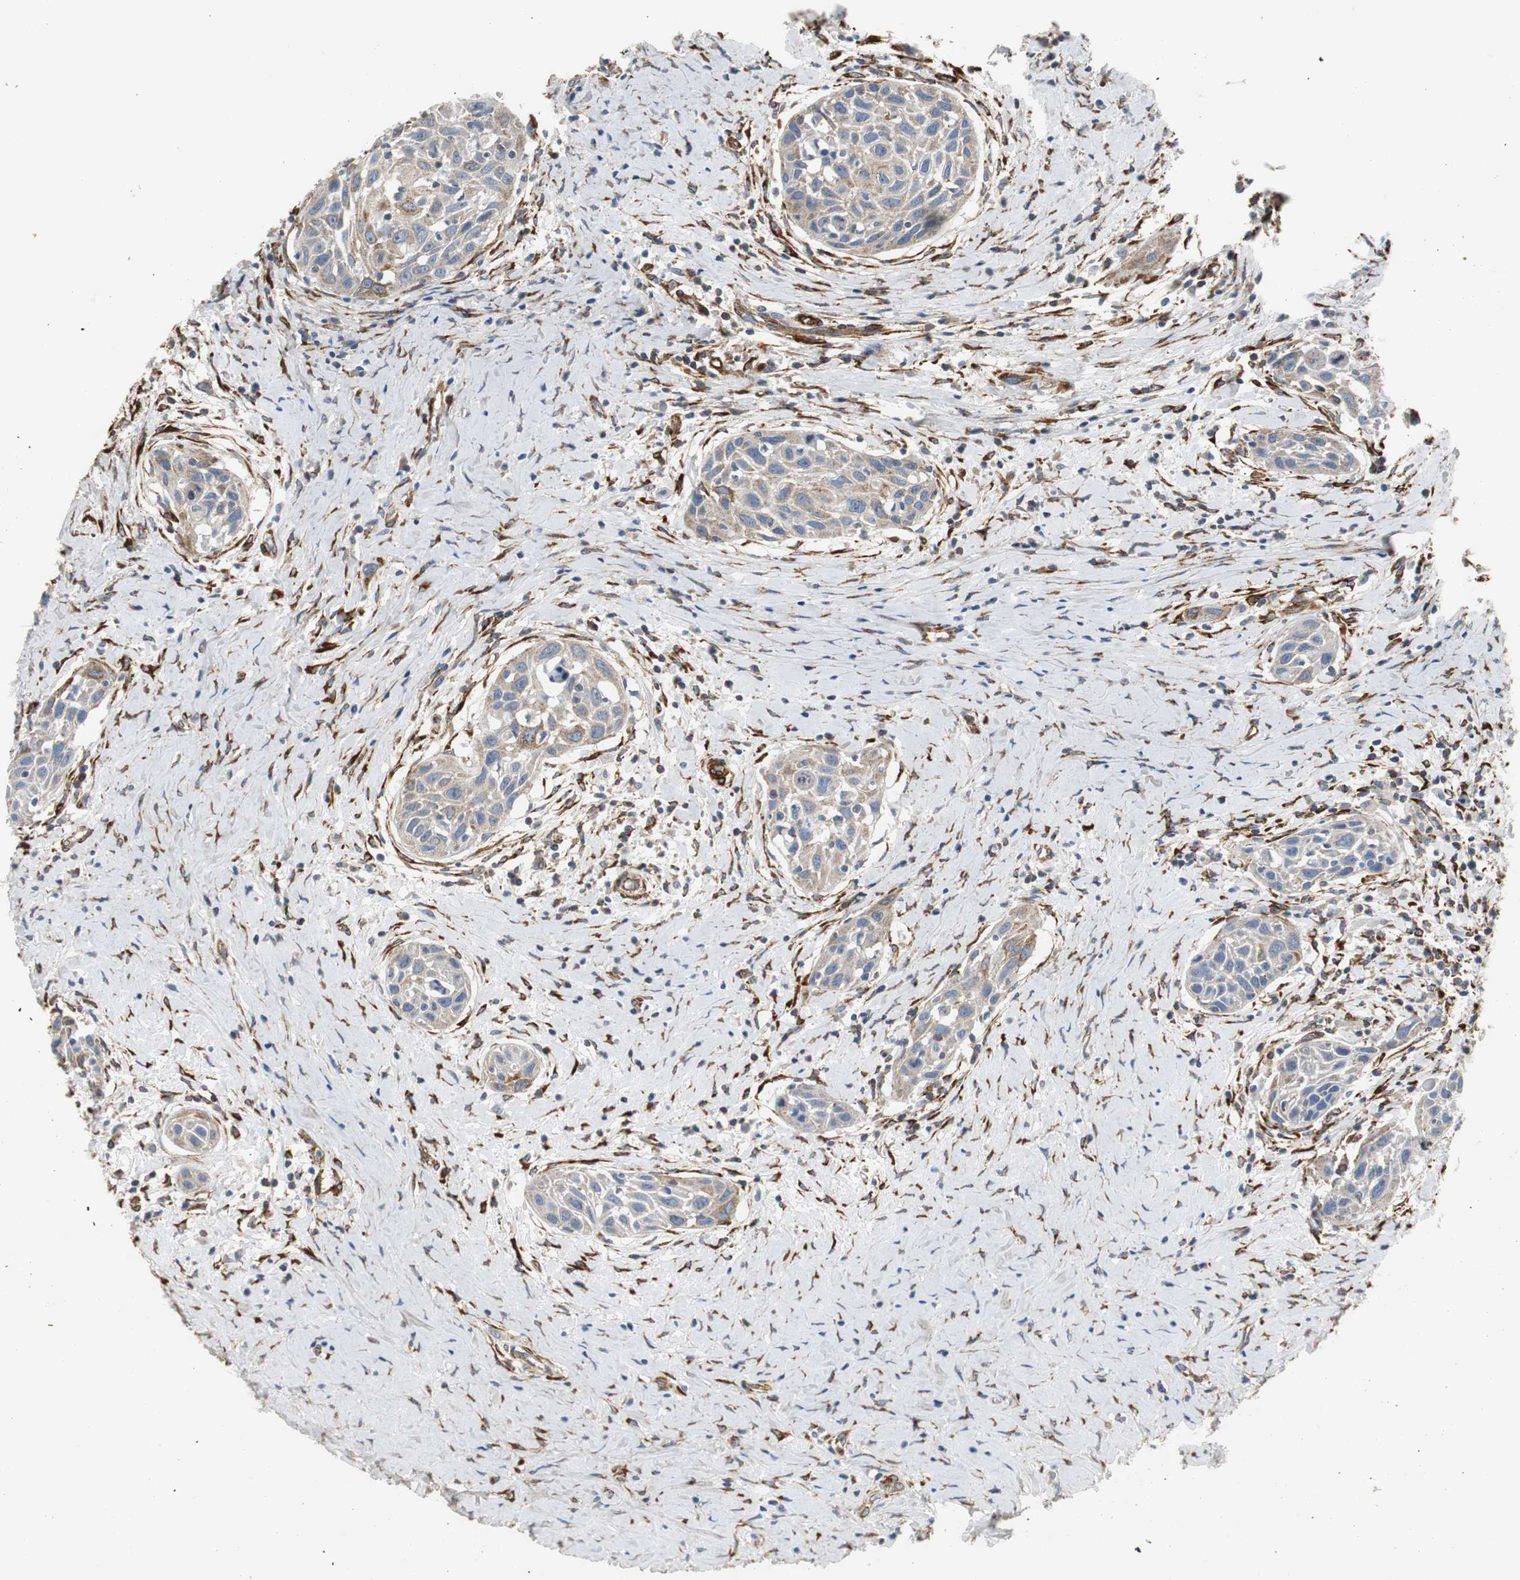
{"staining": {"intensity": "weak", "quantity": ">75%", "location": "cytoplasmic/membranous"}, "tissue": "head and neck cancer", "cell_type": "Tumor cells", "image_type": "cancer", "snomed": [{"axis": "morphology", "description": "Squamous cell carcinoma, NOS"}, {"axis": "topography", "description": "Oral tissue"}, {"axis": "topography", "description": "Head-Neck"}], "caption": "Immunohistochemical staining of human head and neck cancer (squamous cell carcinoma) exhibits weak cytoplasmic/membranous protein positivity in approximately >75% of tumor cells.", "gene": "ISCU", "patient": {"sex": "female", "age": 50}}